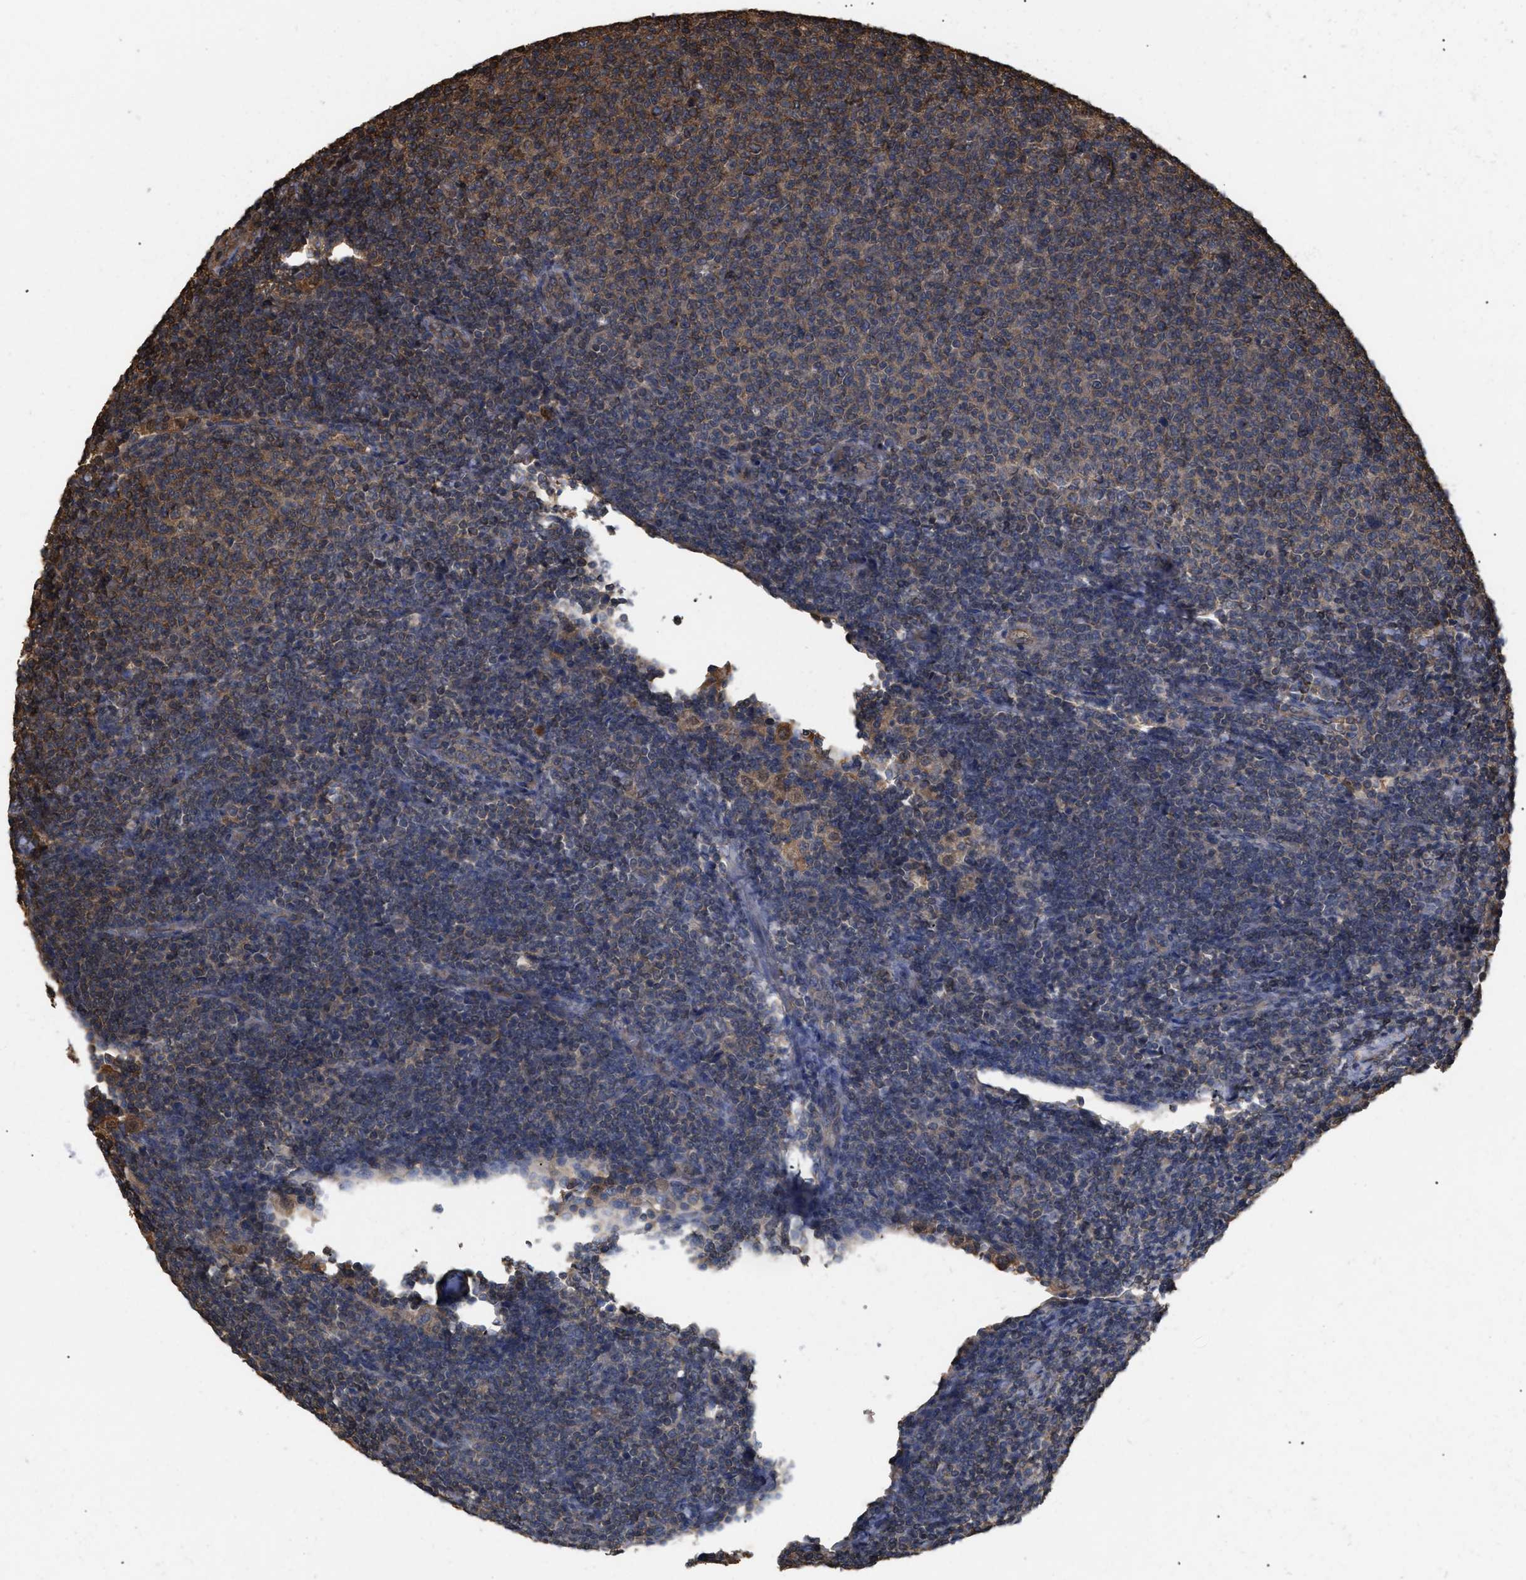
{"staining": {"intensity": "moderate", "quantity": "25%-75%", "location": "cytoplasmic/membranous"}, "tissue": "lymphoma", "cell_type": "Tumor cells", "image_type": "cancer", "snomed": [{"axis": "morphology", "description": "Malignant lymphoma, non-Hodgkin's type, Low grade"}, {"axis": "topography", "description": "Lymph node"}], "caption": "Tumor cells exhibit medium levels of moderate cytoplasmic/membranous expression in about 25%-75% of cells in malignant lymphoma, non-Hodgkin's type (low-grade).", "gene": "CALM1", "patient": {"sex": "male", "age": 66}}